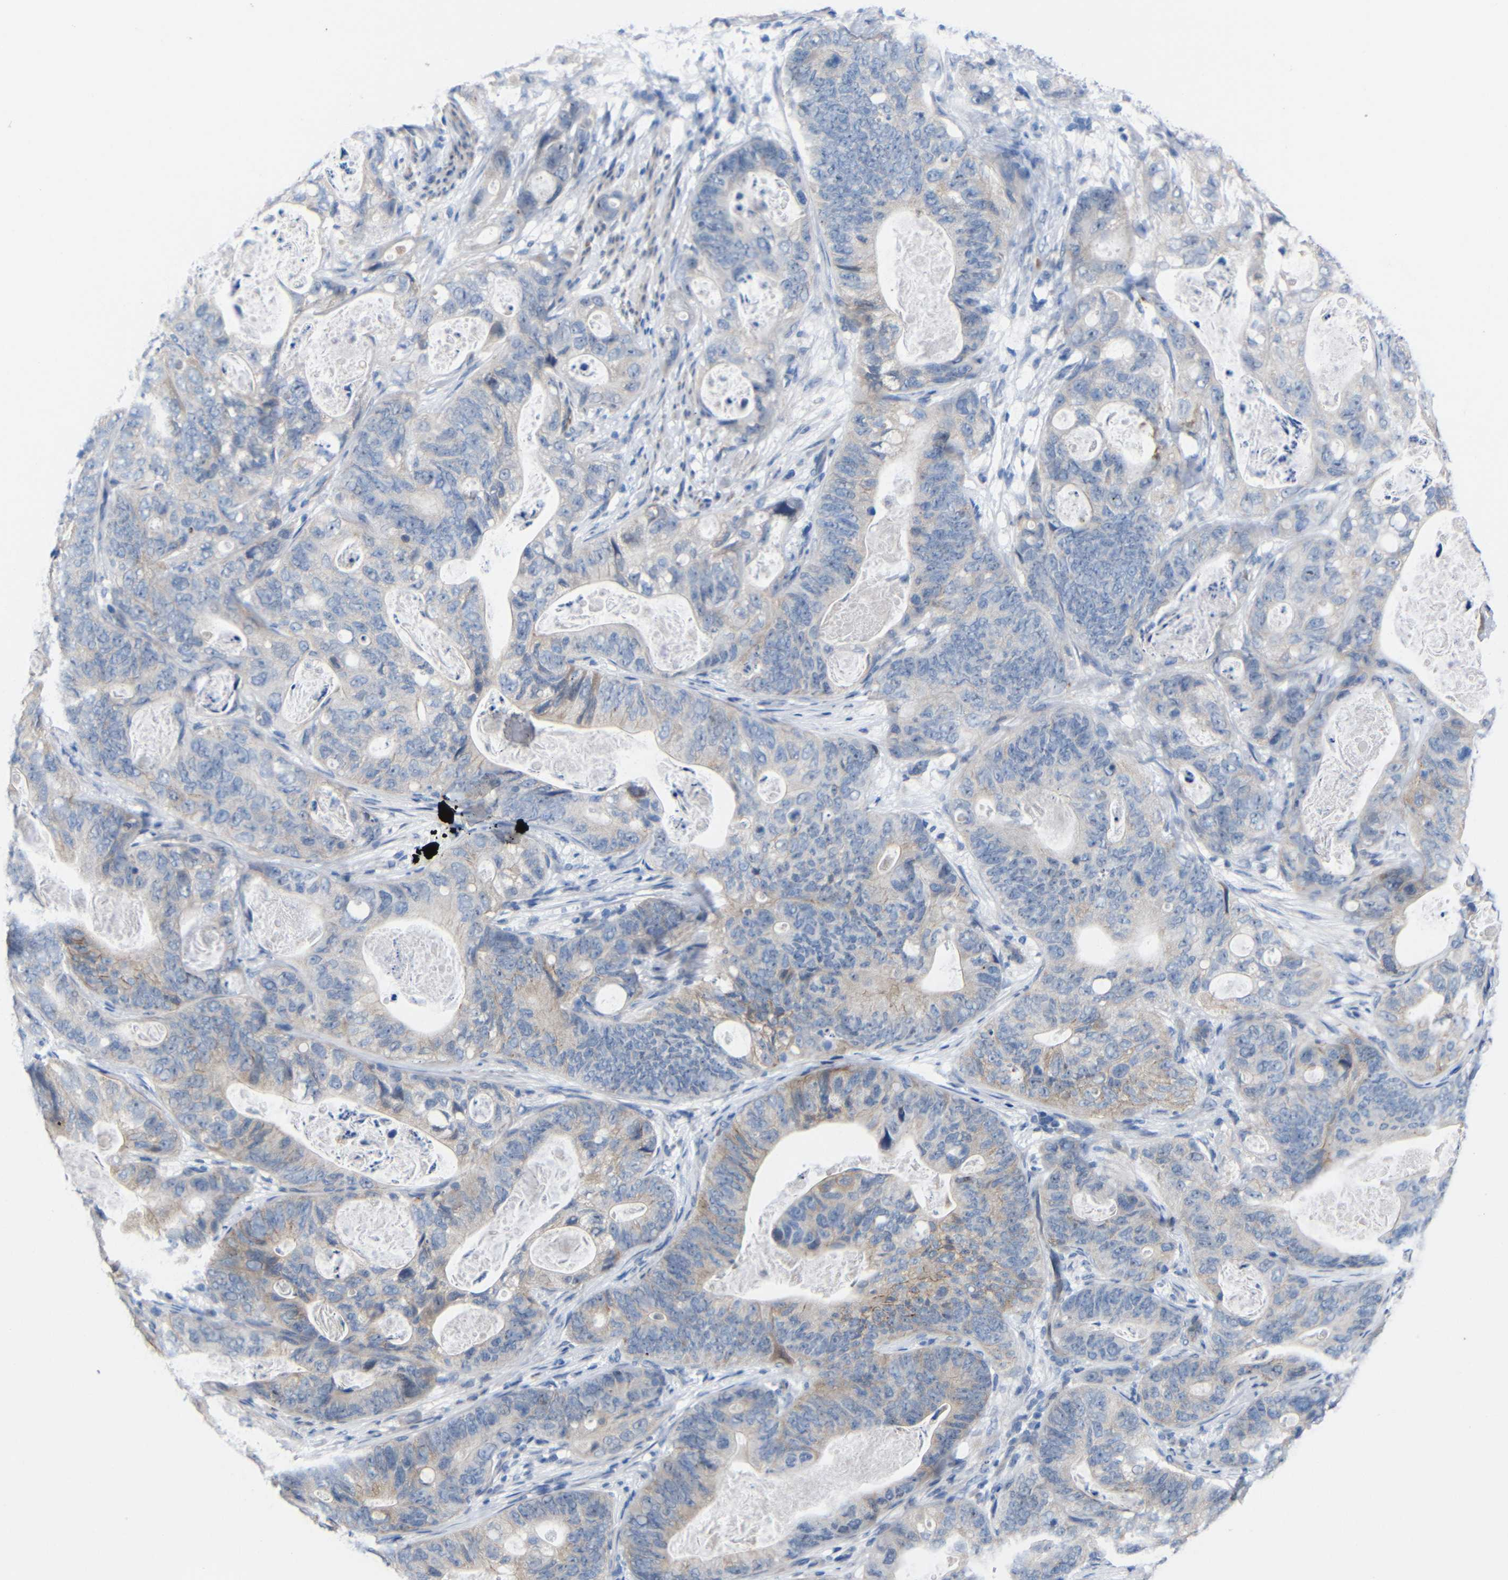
{"staining": {"intensity": "weak", "quantity": "<25%", "location": "cytoplasmic/membranous"}, "tissue": "stomach cancer", "cell_type": "Tumor cells", "image_type": "cancer", "snomed": [{"axis": "morphology", "description": "Adenocarcinoma, NOS"}, {"axis": "topography", "description": "Stomach"}], "caption": "Tumor cells show no significant expression in adenocarcinoma (stomach).", "gene": "CMTM1", "patient": {"sex": "female", "age": 89}}